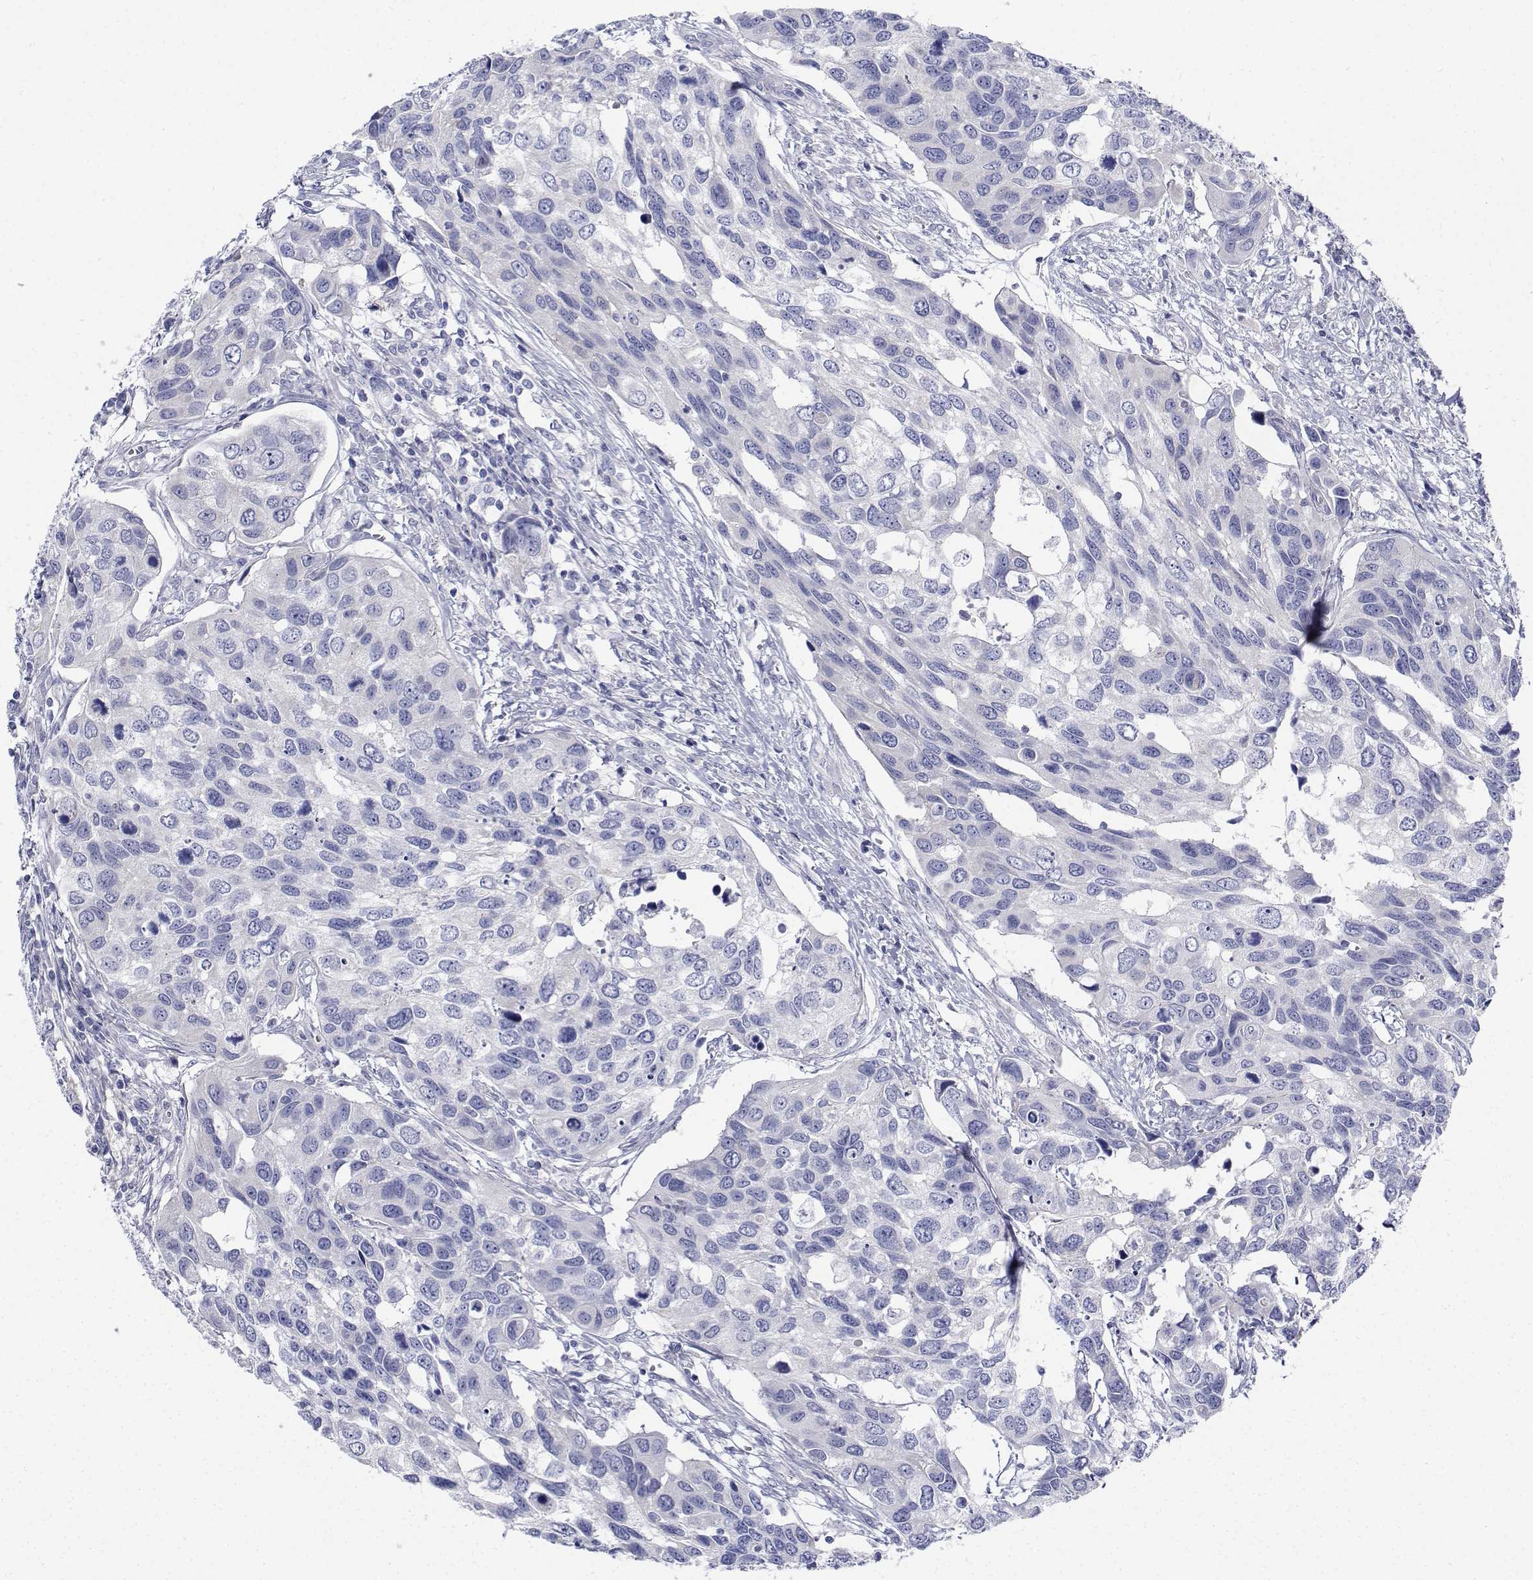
{"staining": {"intensity": "negative", "quantity": "none", "location": "none"}, "tissue": "urothelial cancer", "cell_type": "Tumor cells", "image_type": "cancer", "snomed": [{"axis": "morphology", "description": "Urothelial carcinoma, High grade"}, {"axis": "topography", "description": "Urinary bladder"}], "caption": "Protein analysis of high-grade urothelial carcinoma exhibits no significant expression in tumor cells.", "gene": "CDHR3", "patient": {"sex": "male", "age": 60}}